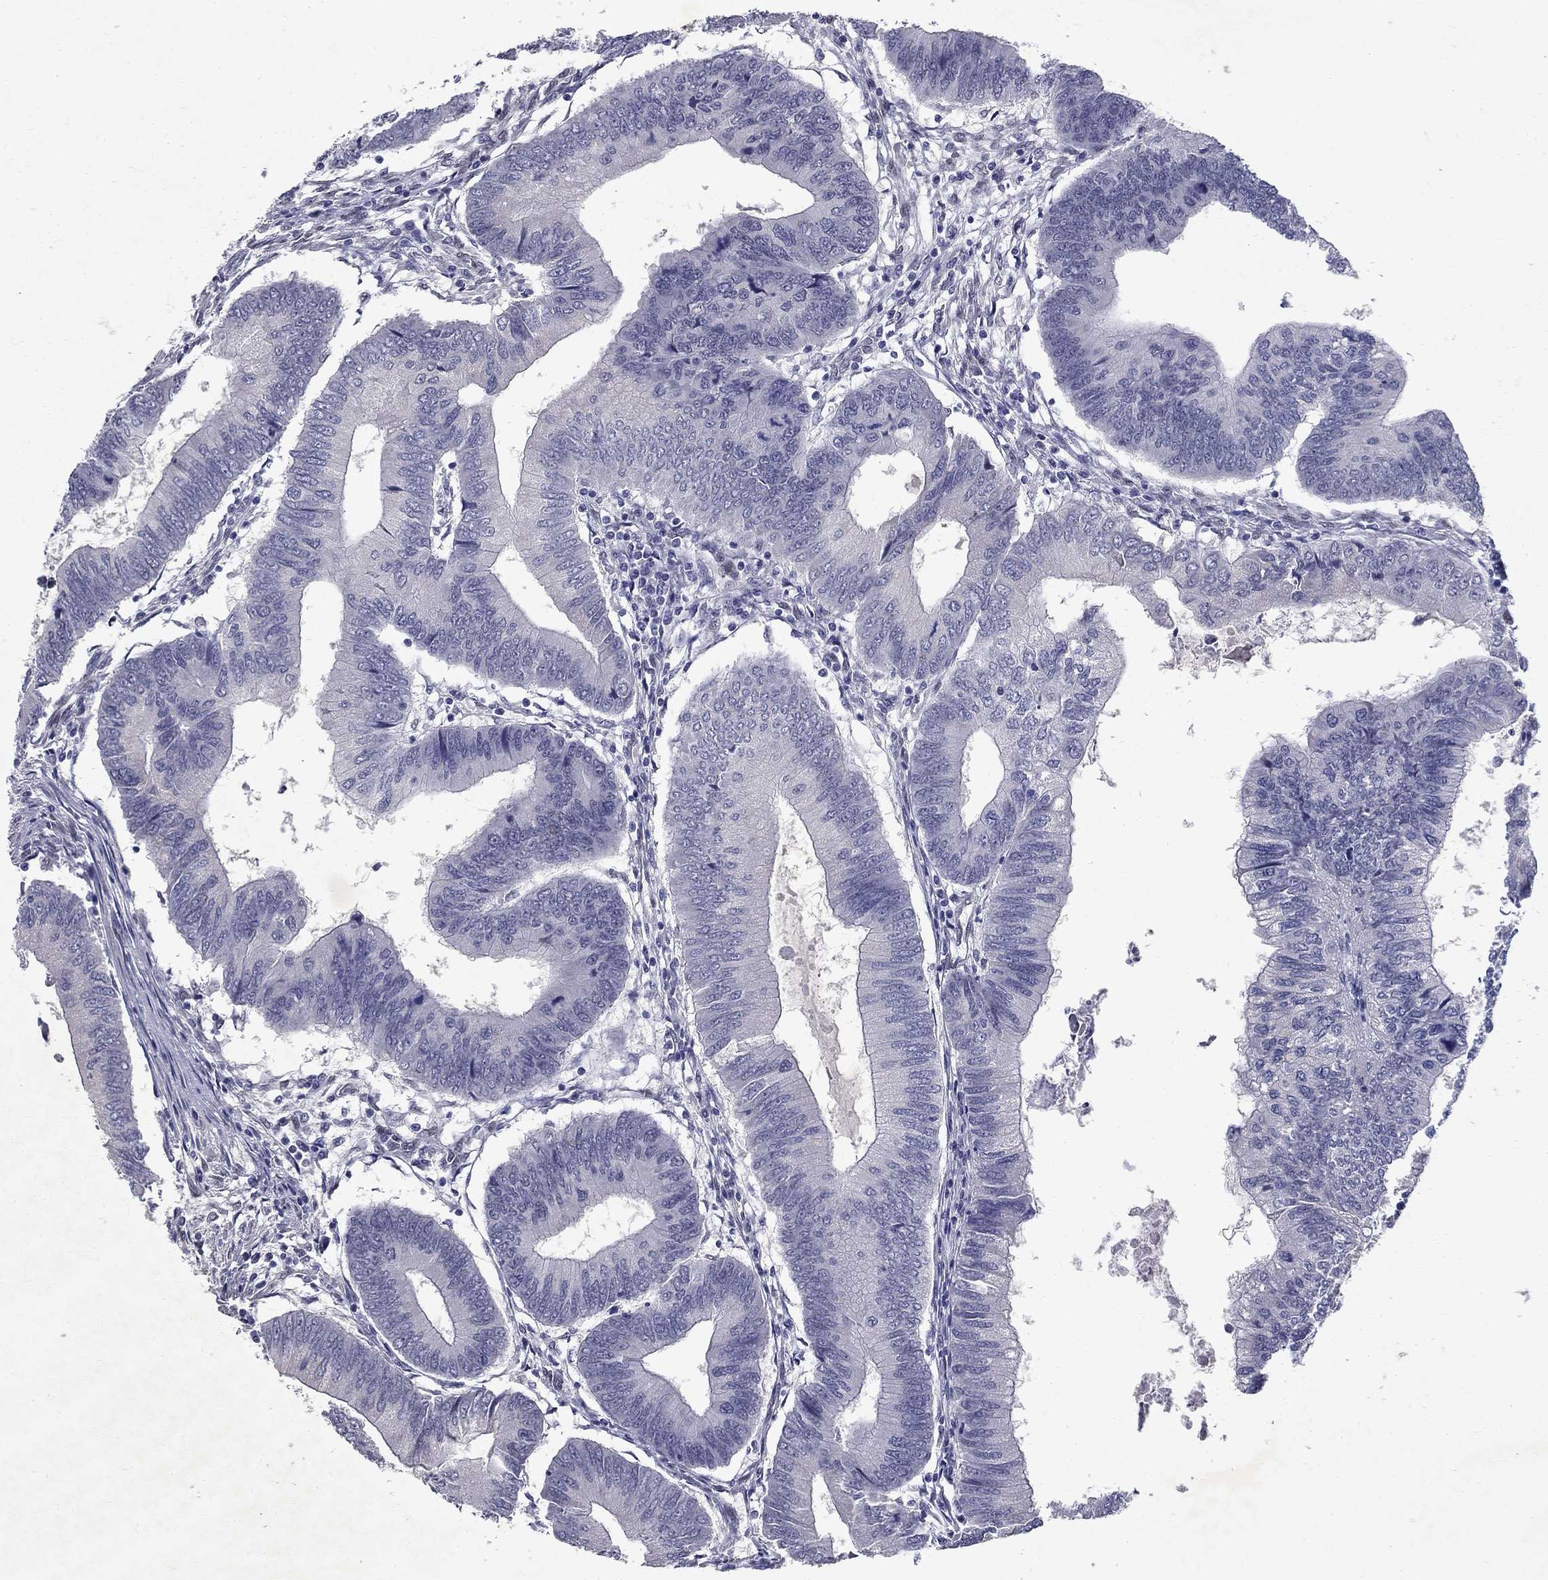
{"staining": {"intensity": "negative", "quantity": "none", "location": "none"}, "tissue": "colorectal cancer", "cell_type": "Tumor cells", "image_type": "cancer", "snomed": [{"axis": "morphology", "description": "Adenocarcinoma, NOS"}, {"axis": "topography", "description": "Colon"}], "caption": "Immunohistochemistry (IHC) micrograph of neoplastic tissue: human colorectal cancer stained with DAB displays no significant protein positivity in tumor cells.", "gene": "RBFOX1", "patient": {"sex": "male", "age": 53}}